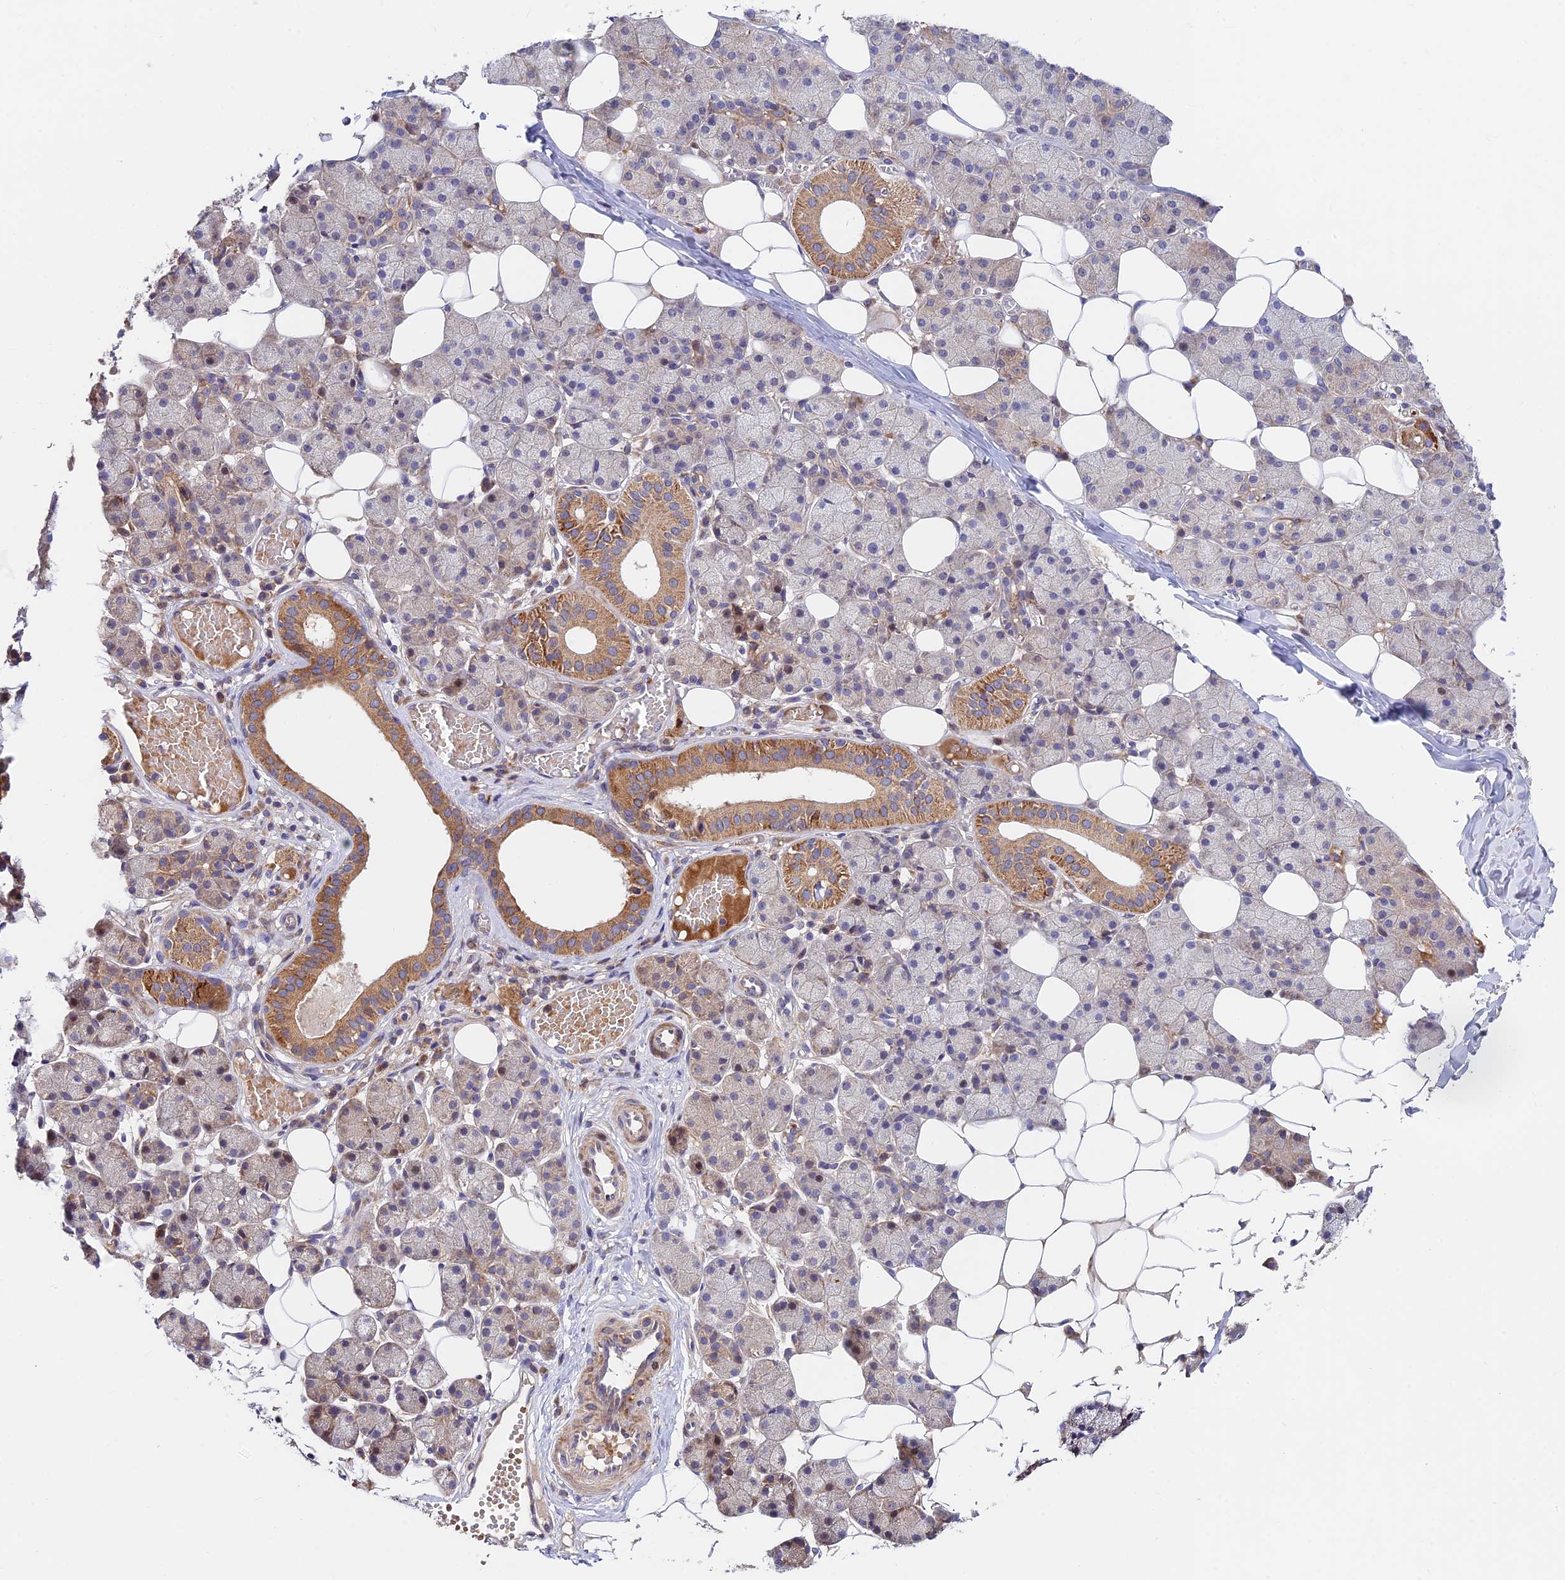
{"staining": {"intensity": "moderate", "quantity": "25%-75%", "location": "cytoplasmic/membranous"}, "tissue": "salivary gland", "cell_type": "Glandular cells", "image_type": "normal", "snomed": [{"axis": "morphology", "description": "Normal tissue, NOS"}, {"axis": "topography", "description": "Salivary gland"}], "caption": "The histopathology image reveals staining of normal salivary gland, revealing moderate cytoplasmic/membranous protein positivity (brown color) within glandular cells.", "gene": "FUOM", "patient": {"sex": "female", "age": 33}}